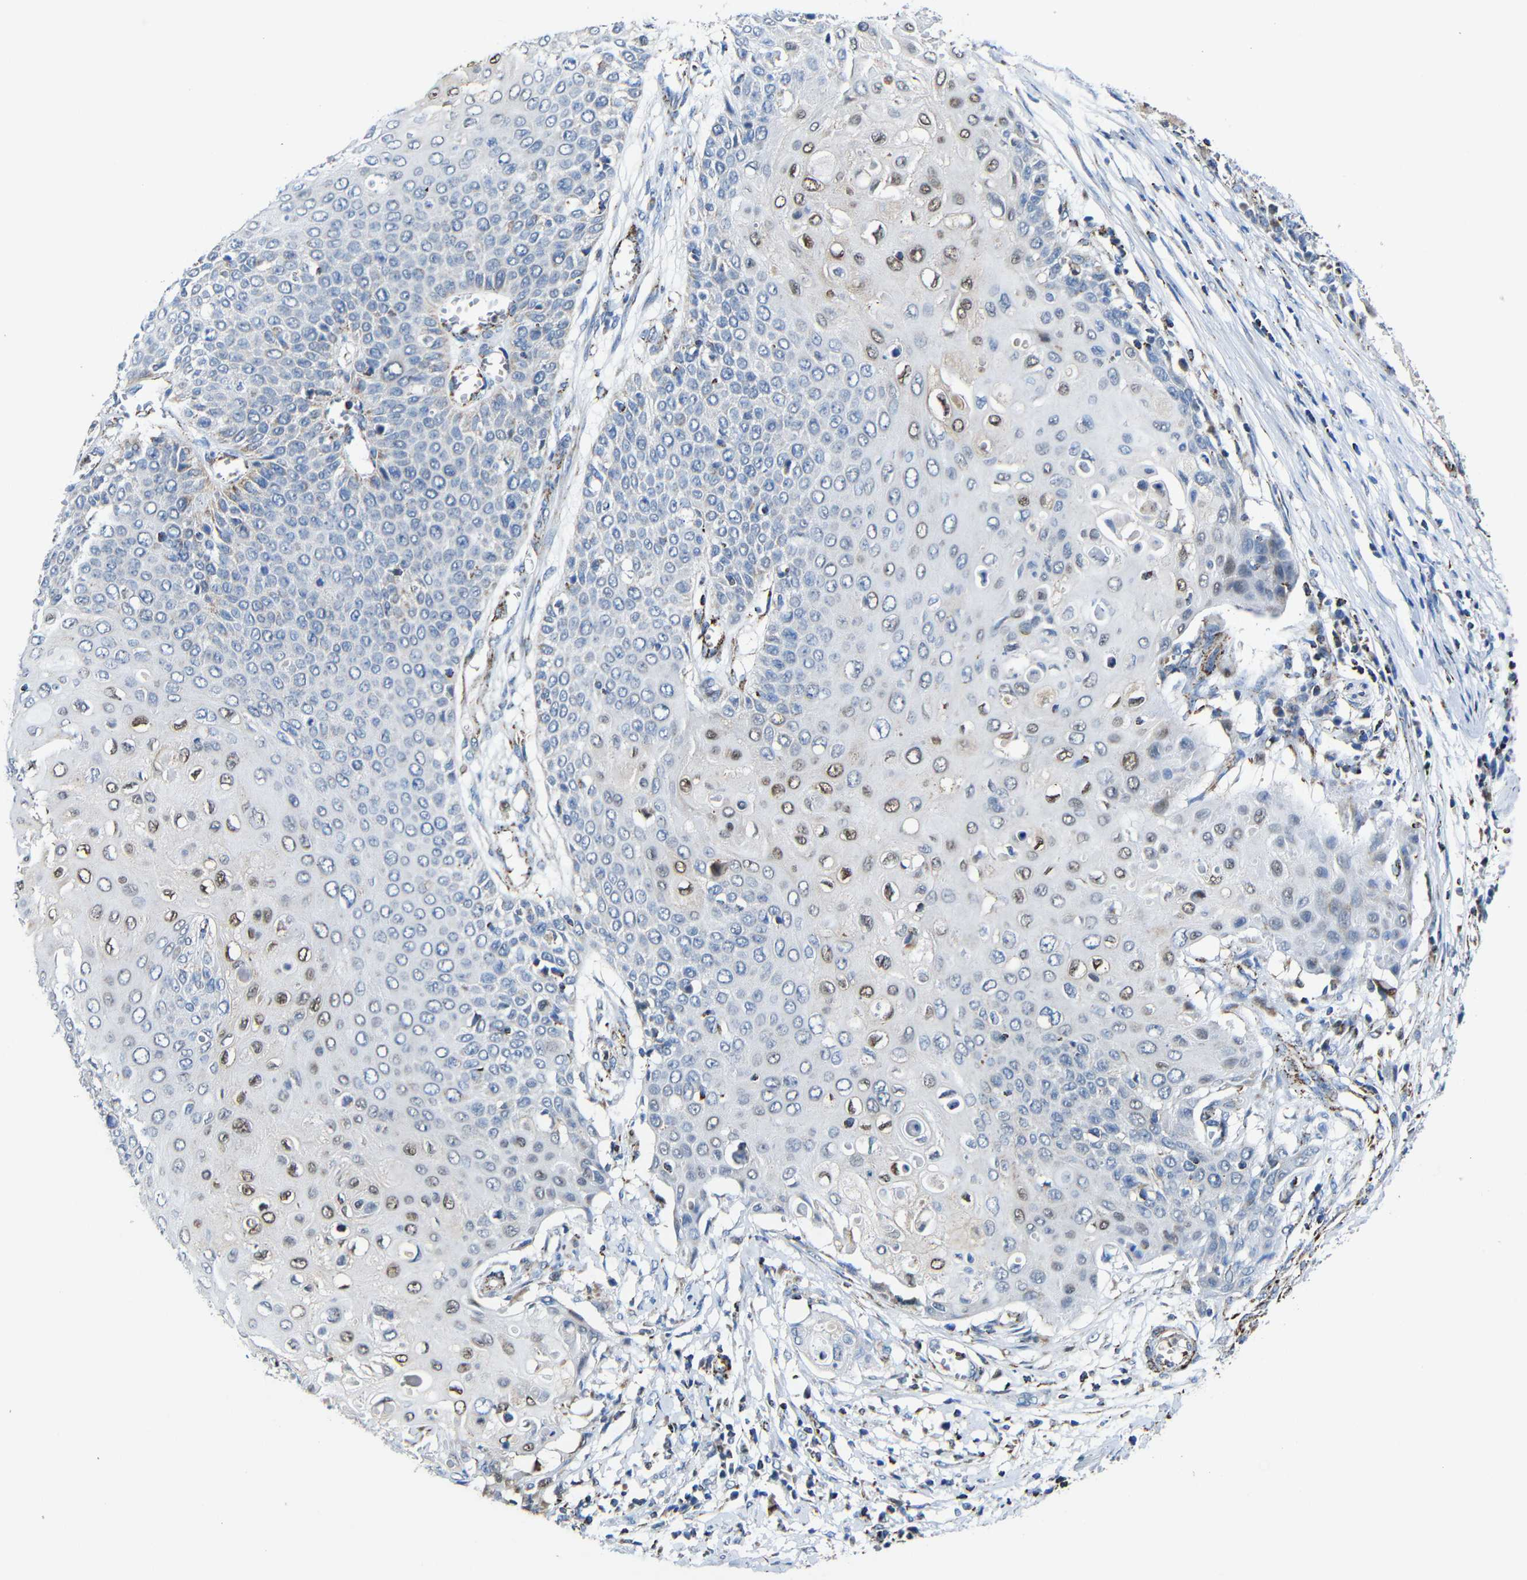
{"staining": {"intensity": "moderate", "quantity": "<25%", "location": "nuclear"}, "tissue": "cervical cancer", "cell_type": "Tumor cells", "image_type": "cancer", "snomed": [{"axis": "morphology", "description": "Squamous cell carcinoma, NOS"}, {"axis": "topography", "description": "Cervix"}], "caption": "An immunohistochemistry photomicrograph of tumor tissue is shown. Protein staining in brown highlights moderate nuclear positivity in cervical cancer (squamous cell carcinoma) within tumor cells. The protein of interest is stained brown, and the nuclei are stained in blue (DAB (3,3'-diaminobenzidine) IHC with brightfield microscopy, high magnification).", "gene": "CA5B", "patient": {"sex": "female", "age": 39}}